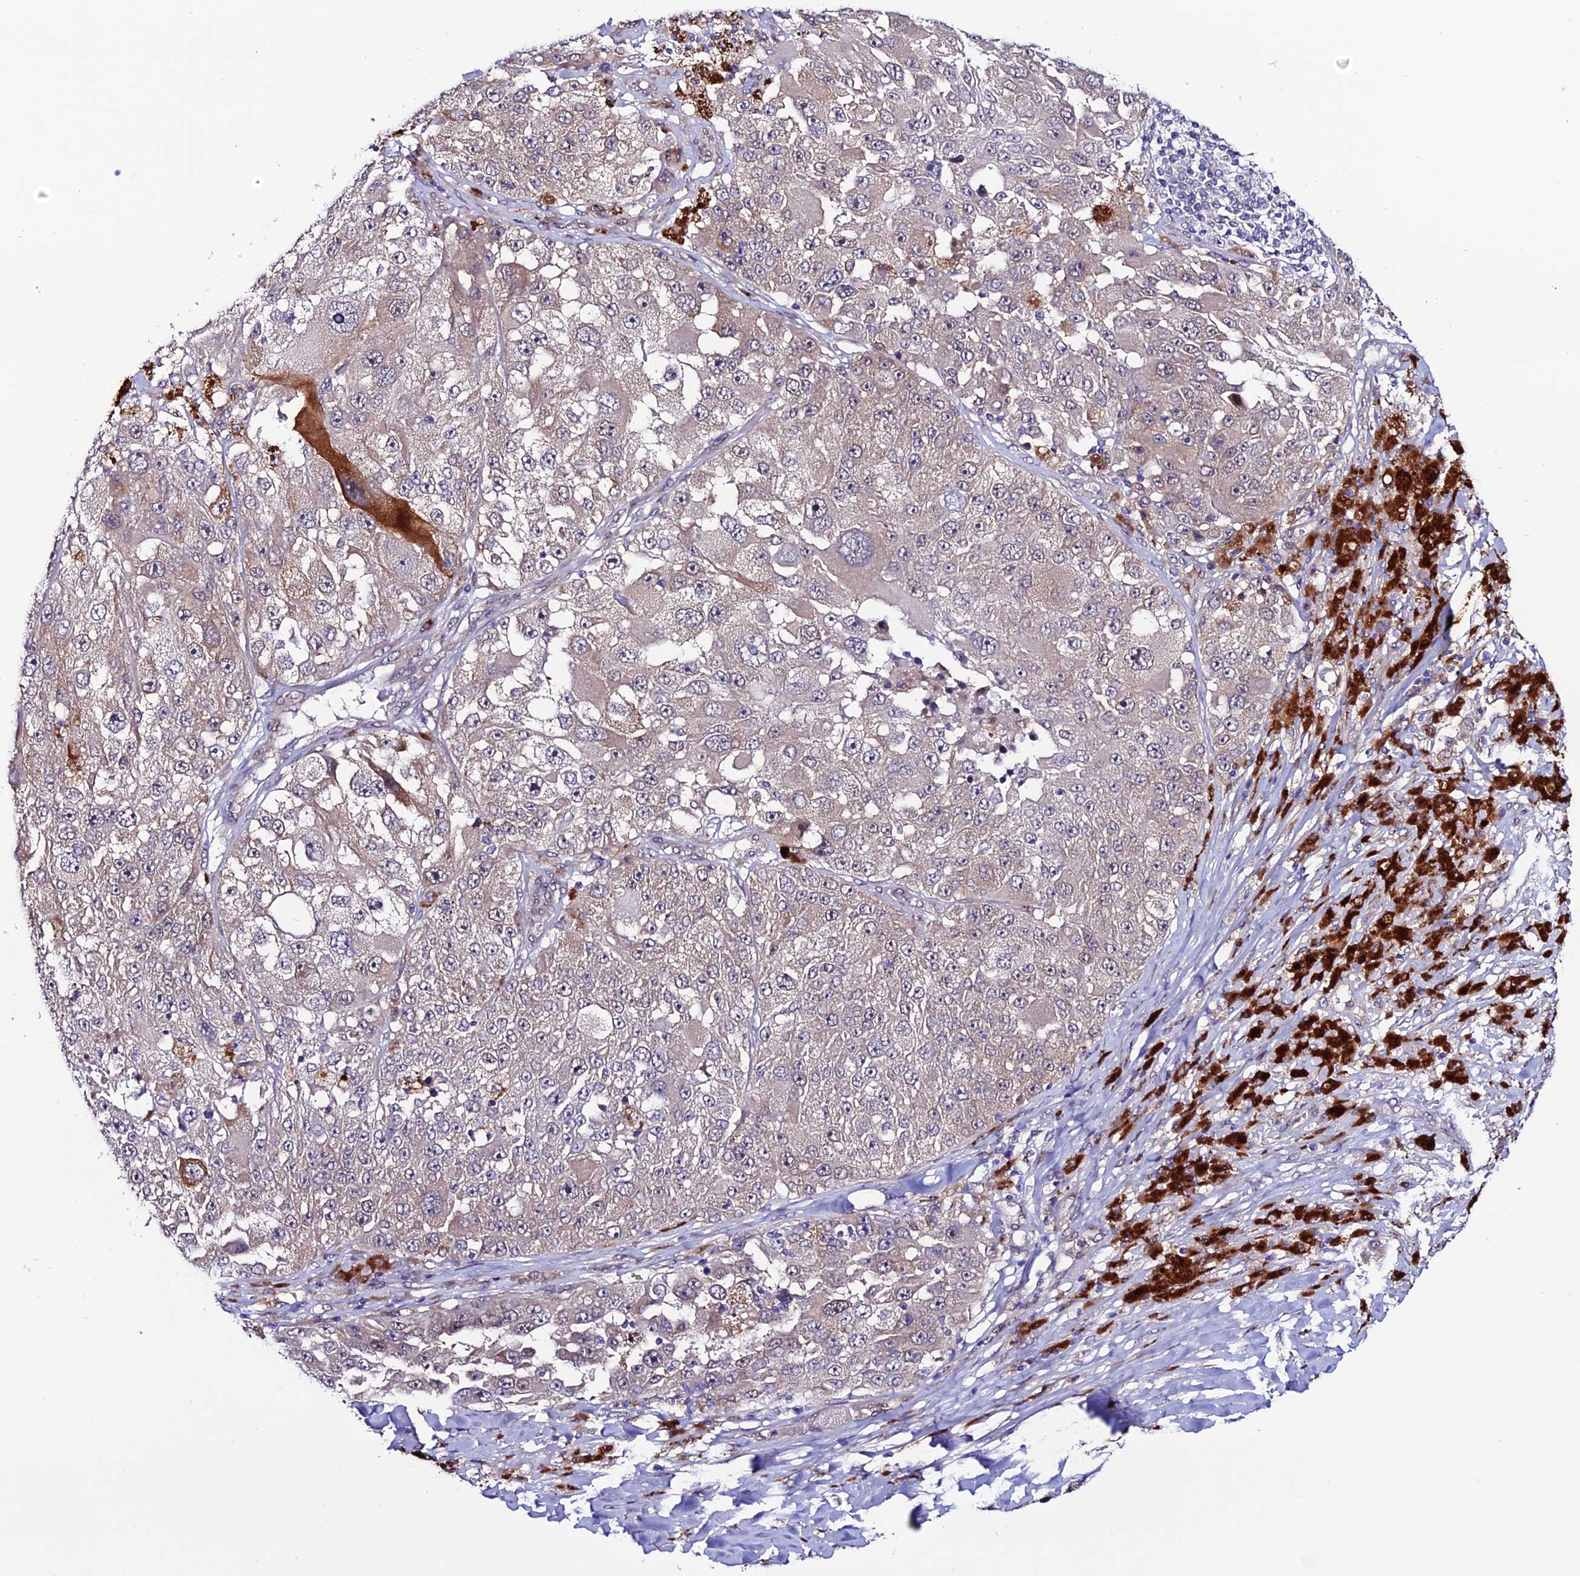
{"staining": {"intensity": "moderate", "quantity": "<25%", "location": "cytoplasmic/membranous,nuclear"}, "tissue": "melanoma", "cell_type": "Tumor cells", "image_type": "cancer", "snomed": [{"axis": "morphology", "description": "Malignant melanoma, Metastatic site"}, {"axis": "topography", "description": "Lymph node"}], "caption": "This micrograph shows IHC staining of human malignant melanoma (metastatic site), with low moderate cytoplasmic/membranous and nuclear expression in approximately <25% of tumor cells.", "gene": "FZD8", "patient": {"sex": "male", "age": 62}}